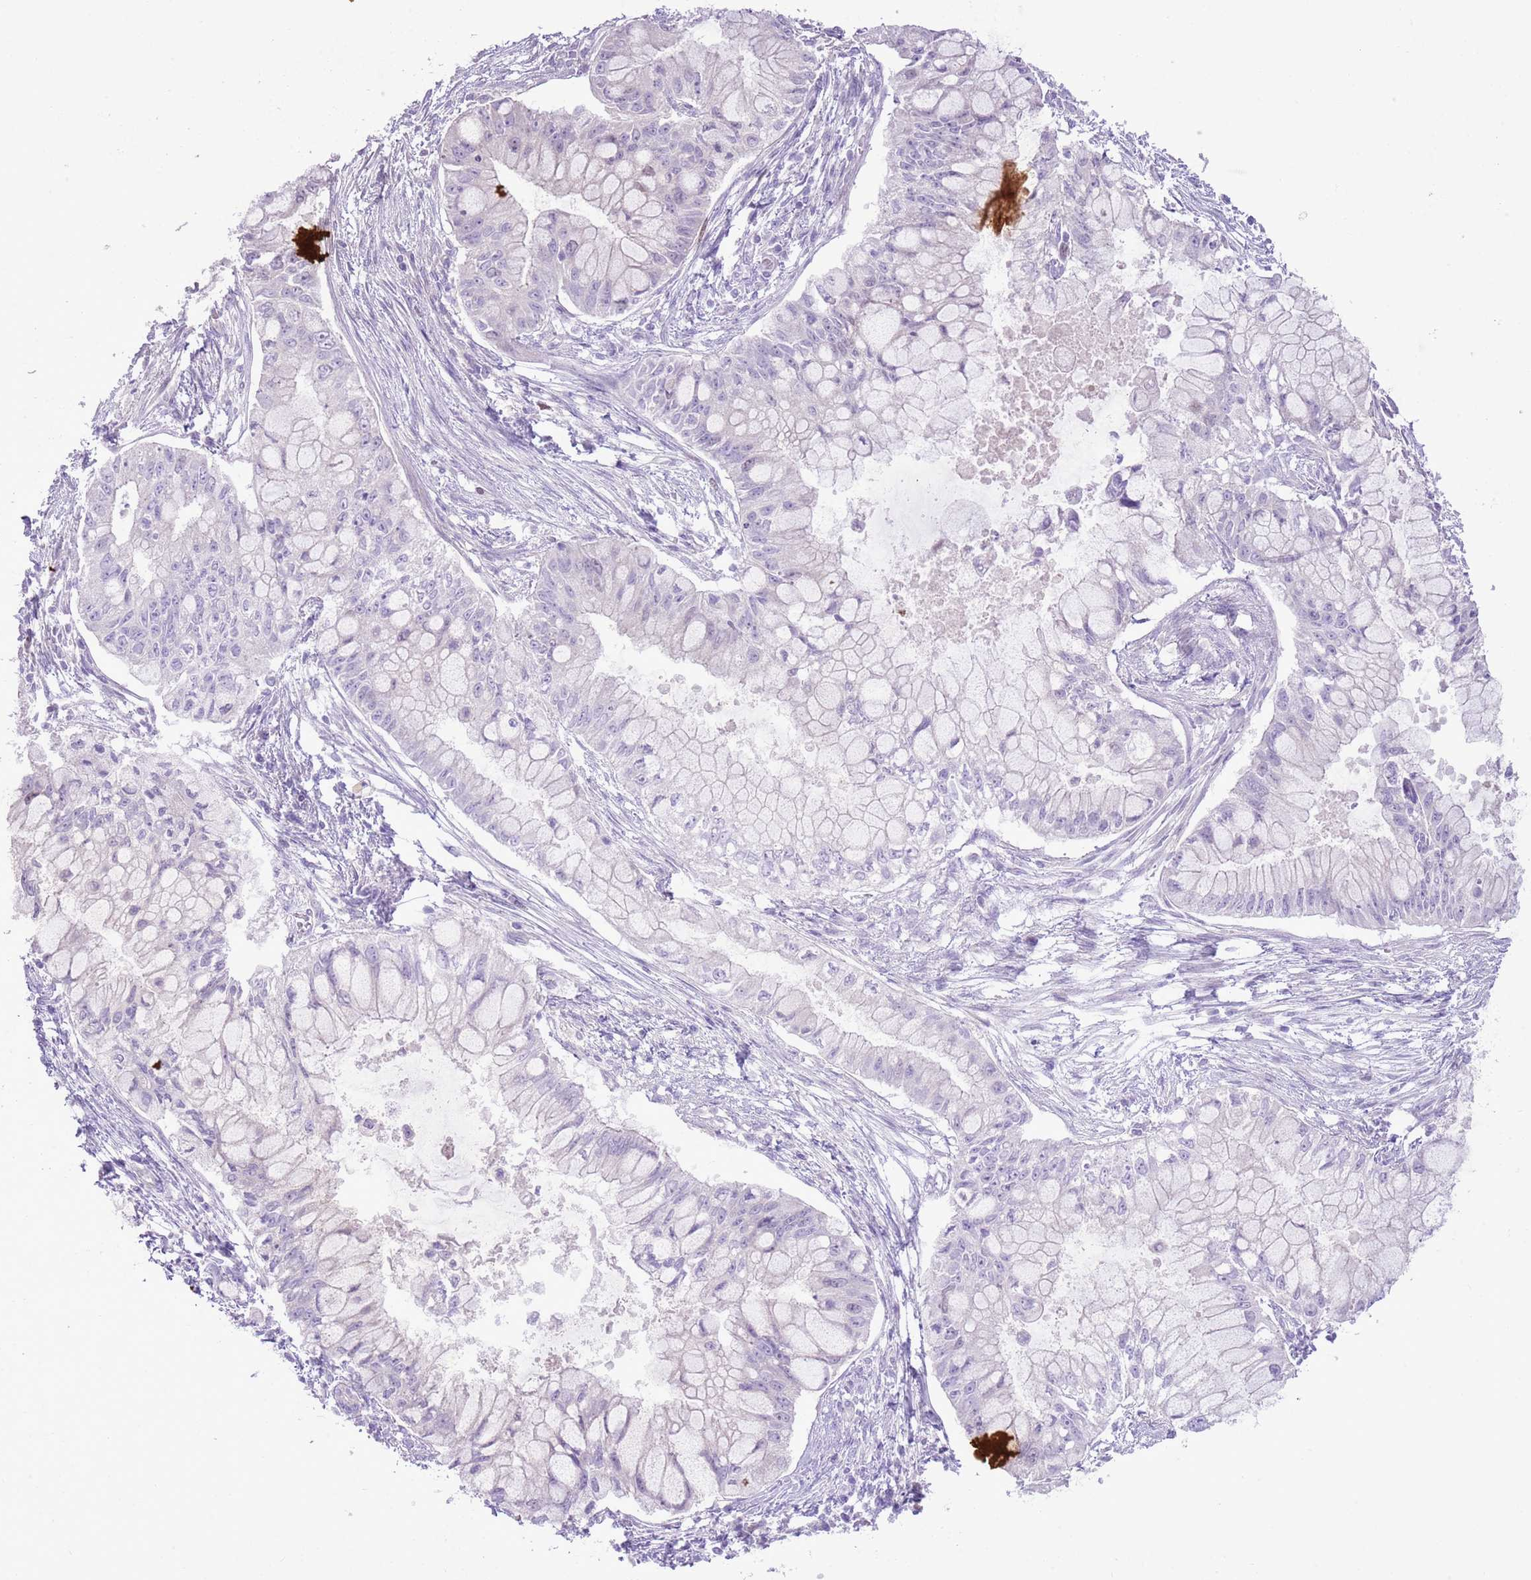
{"staining": {"intensity": "negative", "quantity": "none", "location": "none"}, "tissue": "pancreatic cancer", "cell_type": "Tumor cells", "image_type": "cancer", "snomed": [{"axis": "morphology", "description": "Adenocarcinoma, NOS"}, {"axis": "topography", "description": "Pancreas"}], "caption": "Immunohistochemistry image of neoplastic tissue: pancreatic cancer stained with DAB exhibits no significant protein staining in tumor cells.", "gene": "GMNN", "patient": {"sex": "male", "age": 48}}